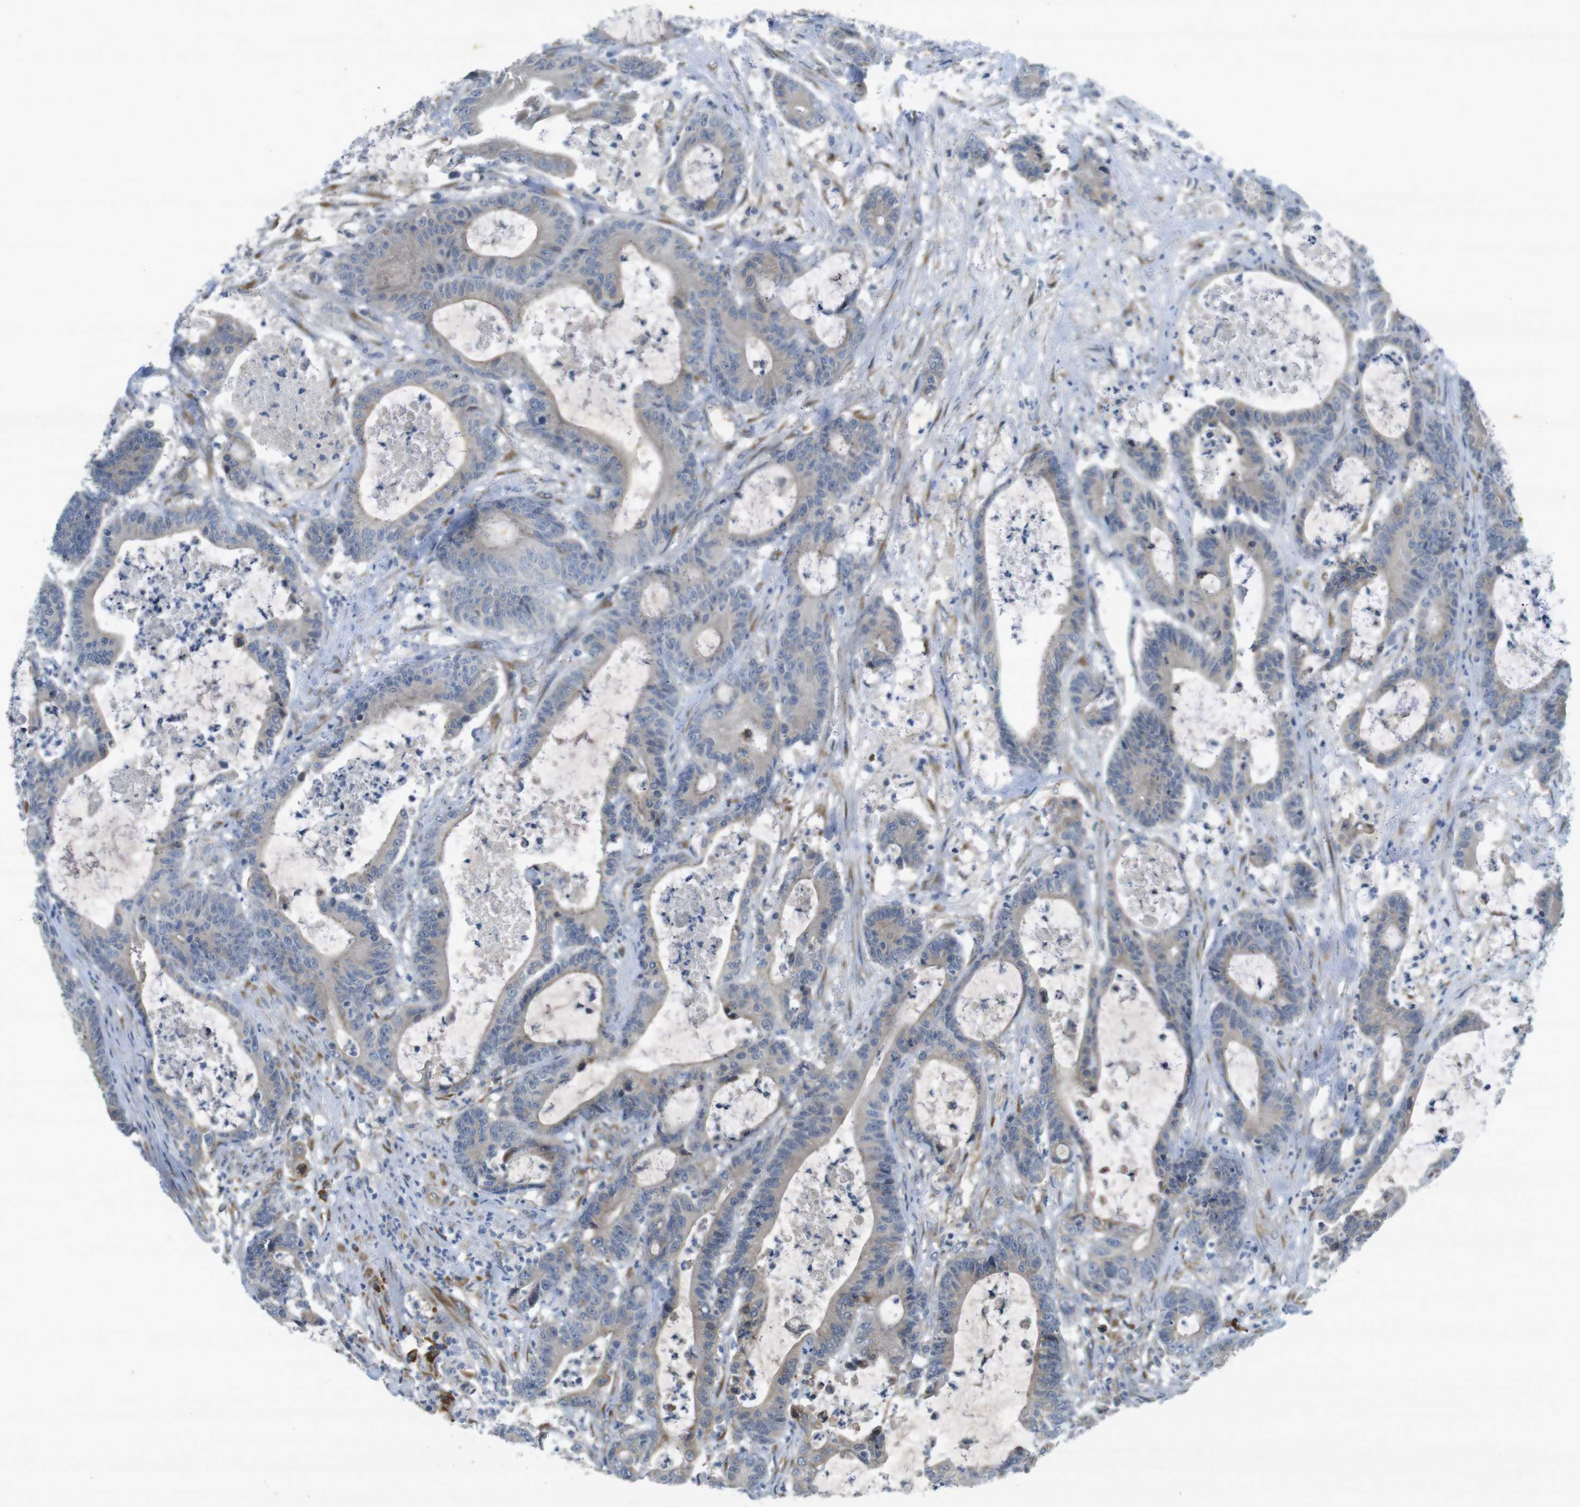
{"staining": {"intensity": "weak", "quantity": "25%-75%", "location": "cytoplasmic/membranous"}, "tissue": "colorectal cancer", "cell_type": "Tumor cells", "image_type": "cancer", "snomed": [{"axis": "morphology", "description": "Adenocarcinoma, NOS"}, {"axis": "topography", "description": "Colon"}], "caption": "Immunohistochemistry of human colorectal cancer demonstrates low levels of weak cytoplasmic/membranous staining in approximately 25%-75% of tumor cells. Nuclei are stained in blue.", "gene": "FLCN", "patient": {"sex": "female", "age": 84}}